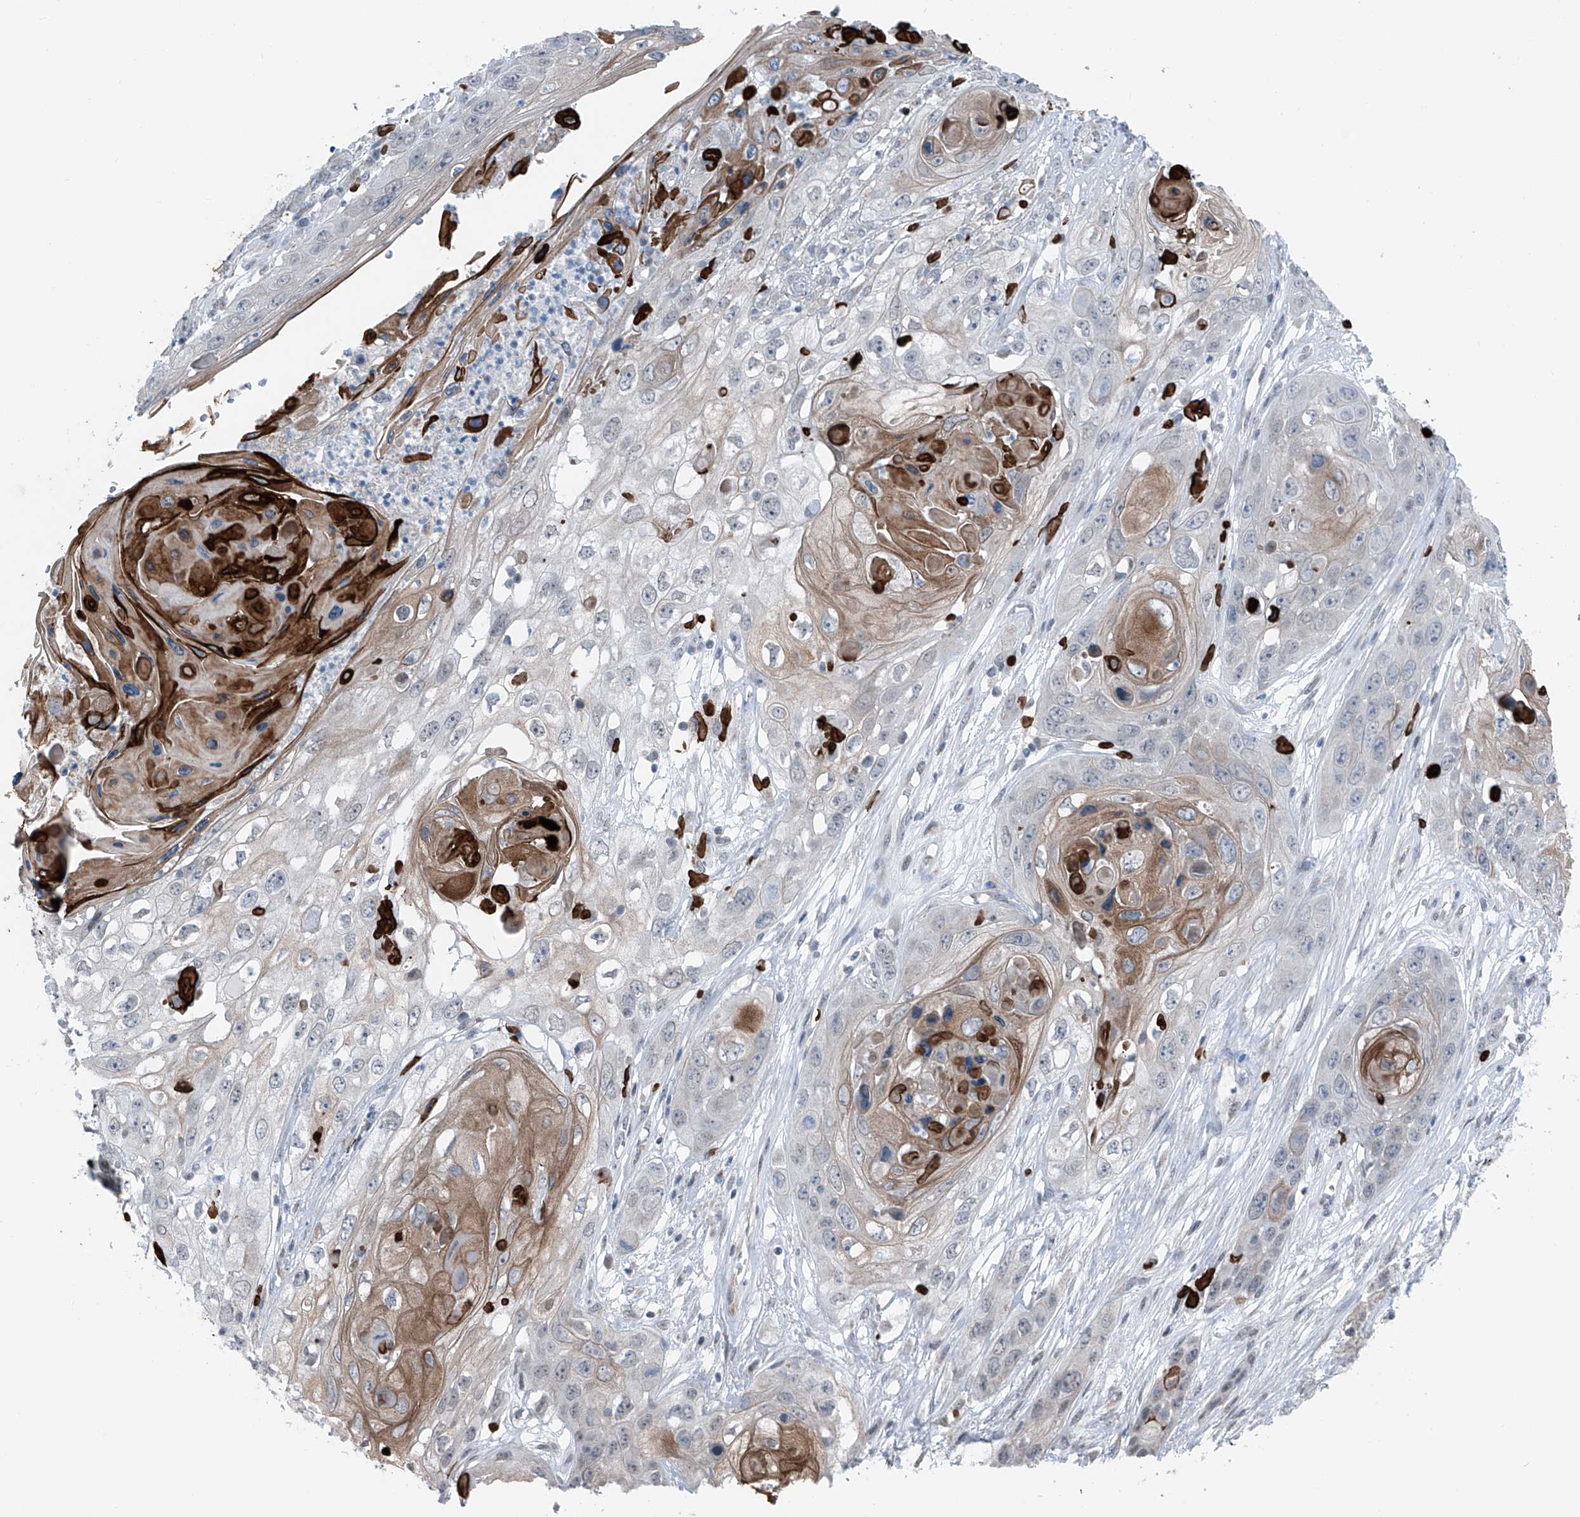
{"staining": {"intensity": "moderate", "quantity": "<25%", "location": "cytoplasmic/membranous"}, "tissue": "skin cancer", "cell_type": "Tumor cells", "image_type": "cancer", "snomed": [{"axis": "morphology", "description": "Squamous cell carcinoma, NOS"}, {"axis": "topography", "description": "Skin"}], "caption": "About <25% of tumor cells in human skin cancer (squamous cell carcinoma) demonstrate moderate cytoplasmic/membranous protein positivity as visualized by brown immunohistochemical staining.", "gene": "DYRK1B", "patient": {"sex": "male", "age": 55}}